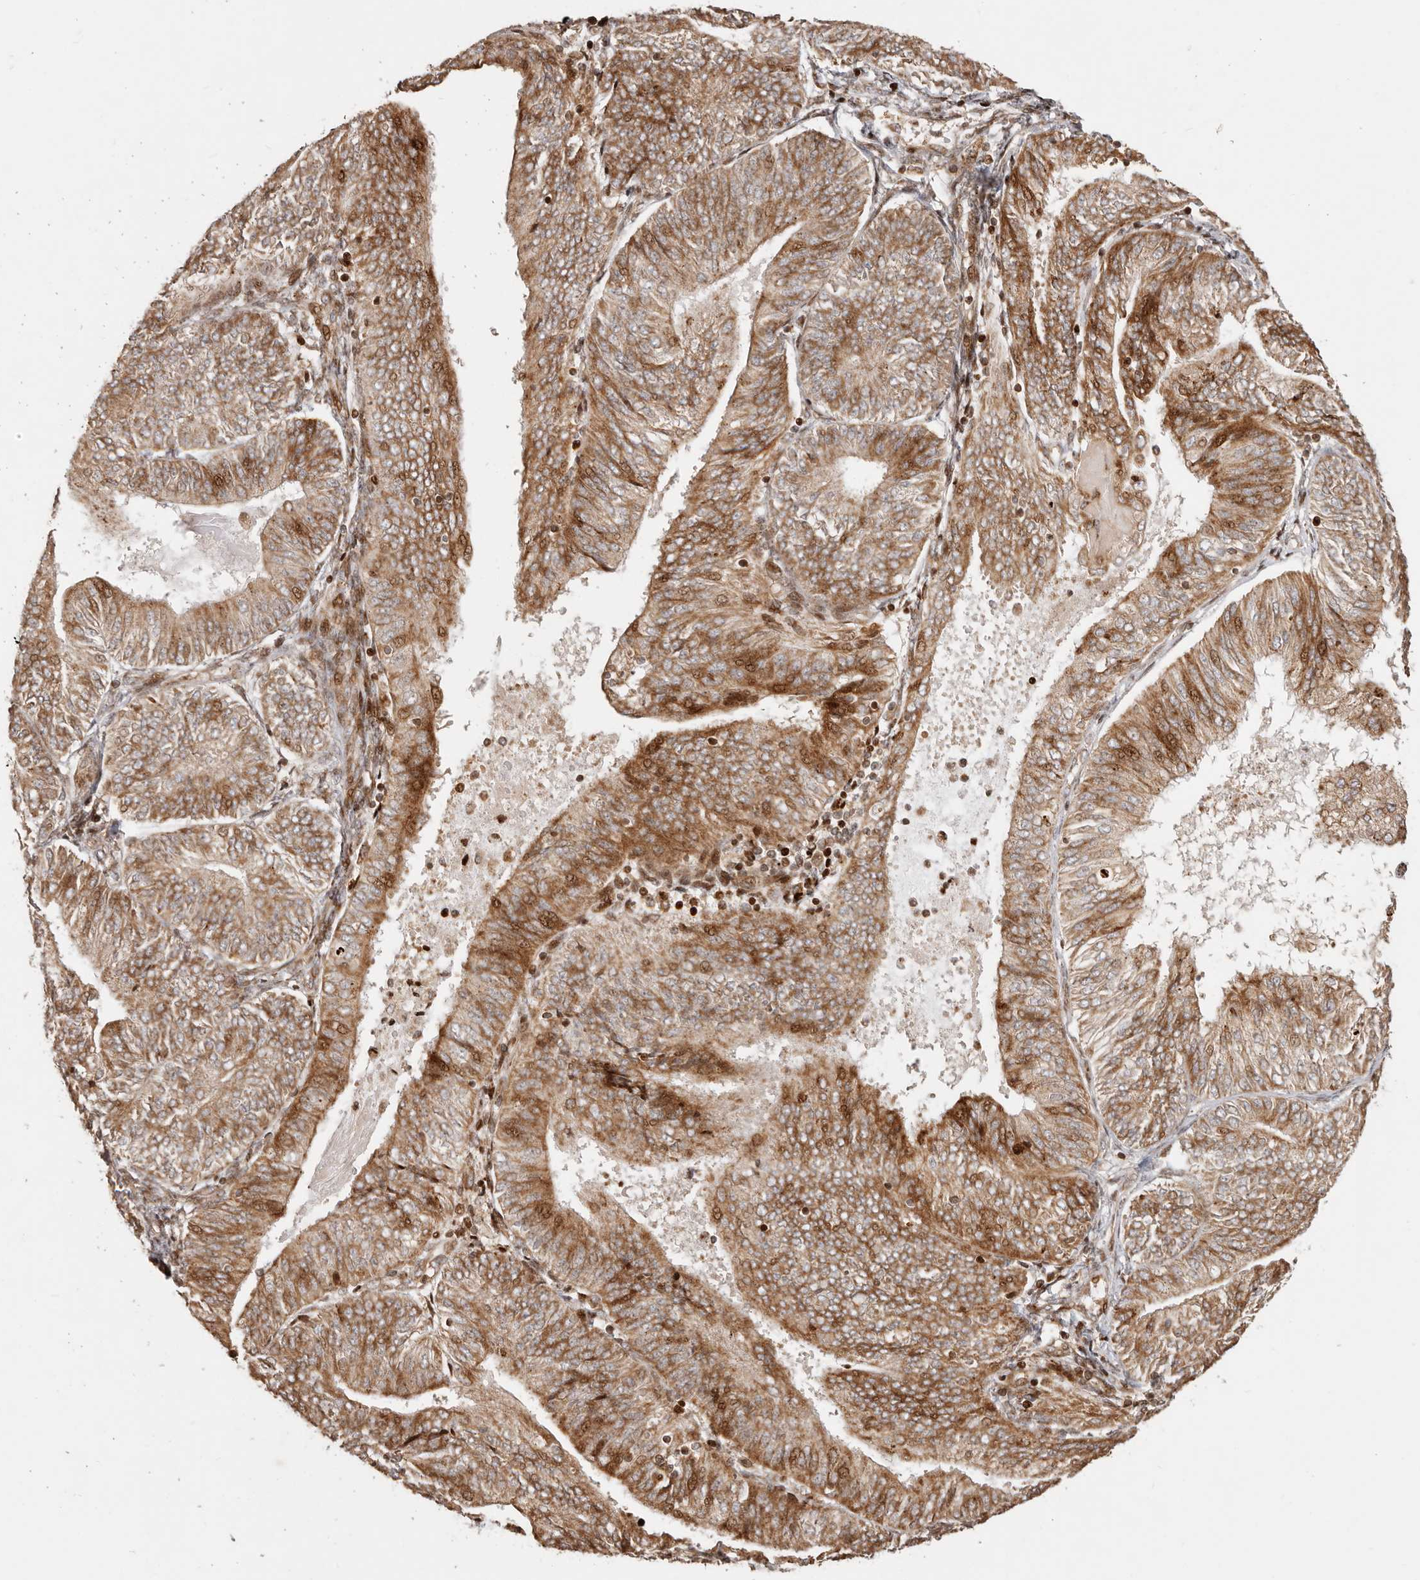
{"staining": {"intensity": "moderate", "quantity": ">75%", "location": "cytoplasmic/membranous,nuclear"}, "tissue": "endometrial cancer", "cell_type": "Tumor cells", "image_type": "cancer", "snomed": [{"axis": "morphology", "description": "Adenocarcinoma, NOS"}, {"axis": "topography", "description": "Endometrium"}], "caption": "Endometrial adenocarcinoma stained for a protein (brown) displays moderate cytoplasmic/membranous and nuclear positive expression in approximately >75% of tumor cells.", "gene": "TRIM4", "patient": {"sex": "female", "age": 58}}